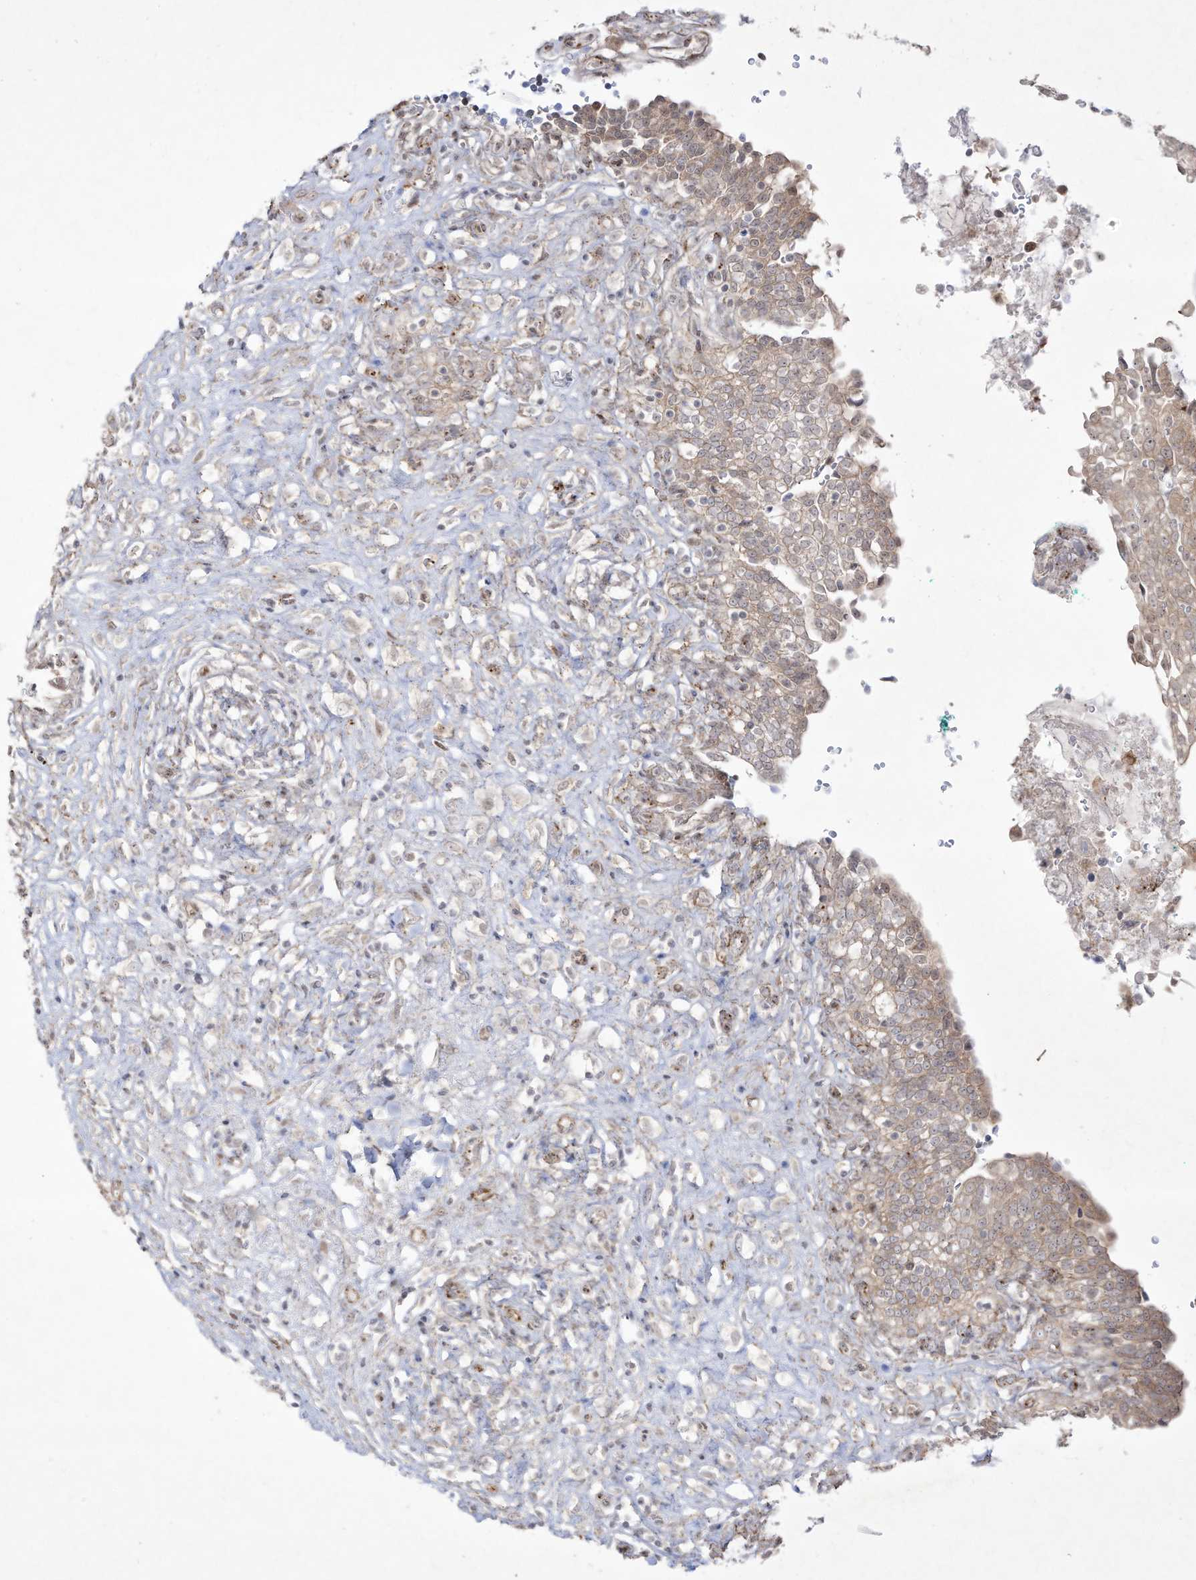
{"staining": {"intensity": "weak", "quantity": "25%-75%", "location": "cytoplasmic/membranous,nuclear"}, "tissue": "urinary bladder", "cell_type": "Urothelial cells", "image_type": "normal", "snomed": [{"axis": "morphology", "description": "Urothelial carcinoma, High grade"}, {"axis": "topography", "description": "Urinary bladder"}], "caption": "Benign urinary bladder exhibits weak cytoplasmic/membranous,nuclear positivity in about 25%-75% of urothelial cells, visualized by immunohistochemistry.", "gene": "ZGRF1", "patient": {"sex": "male", "age": 46}}